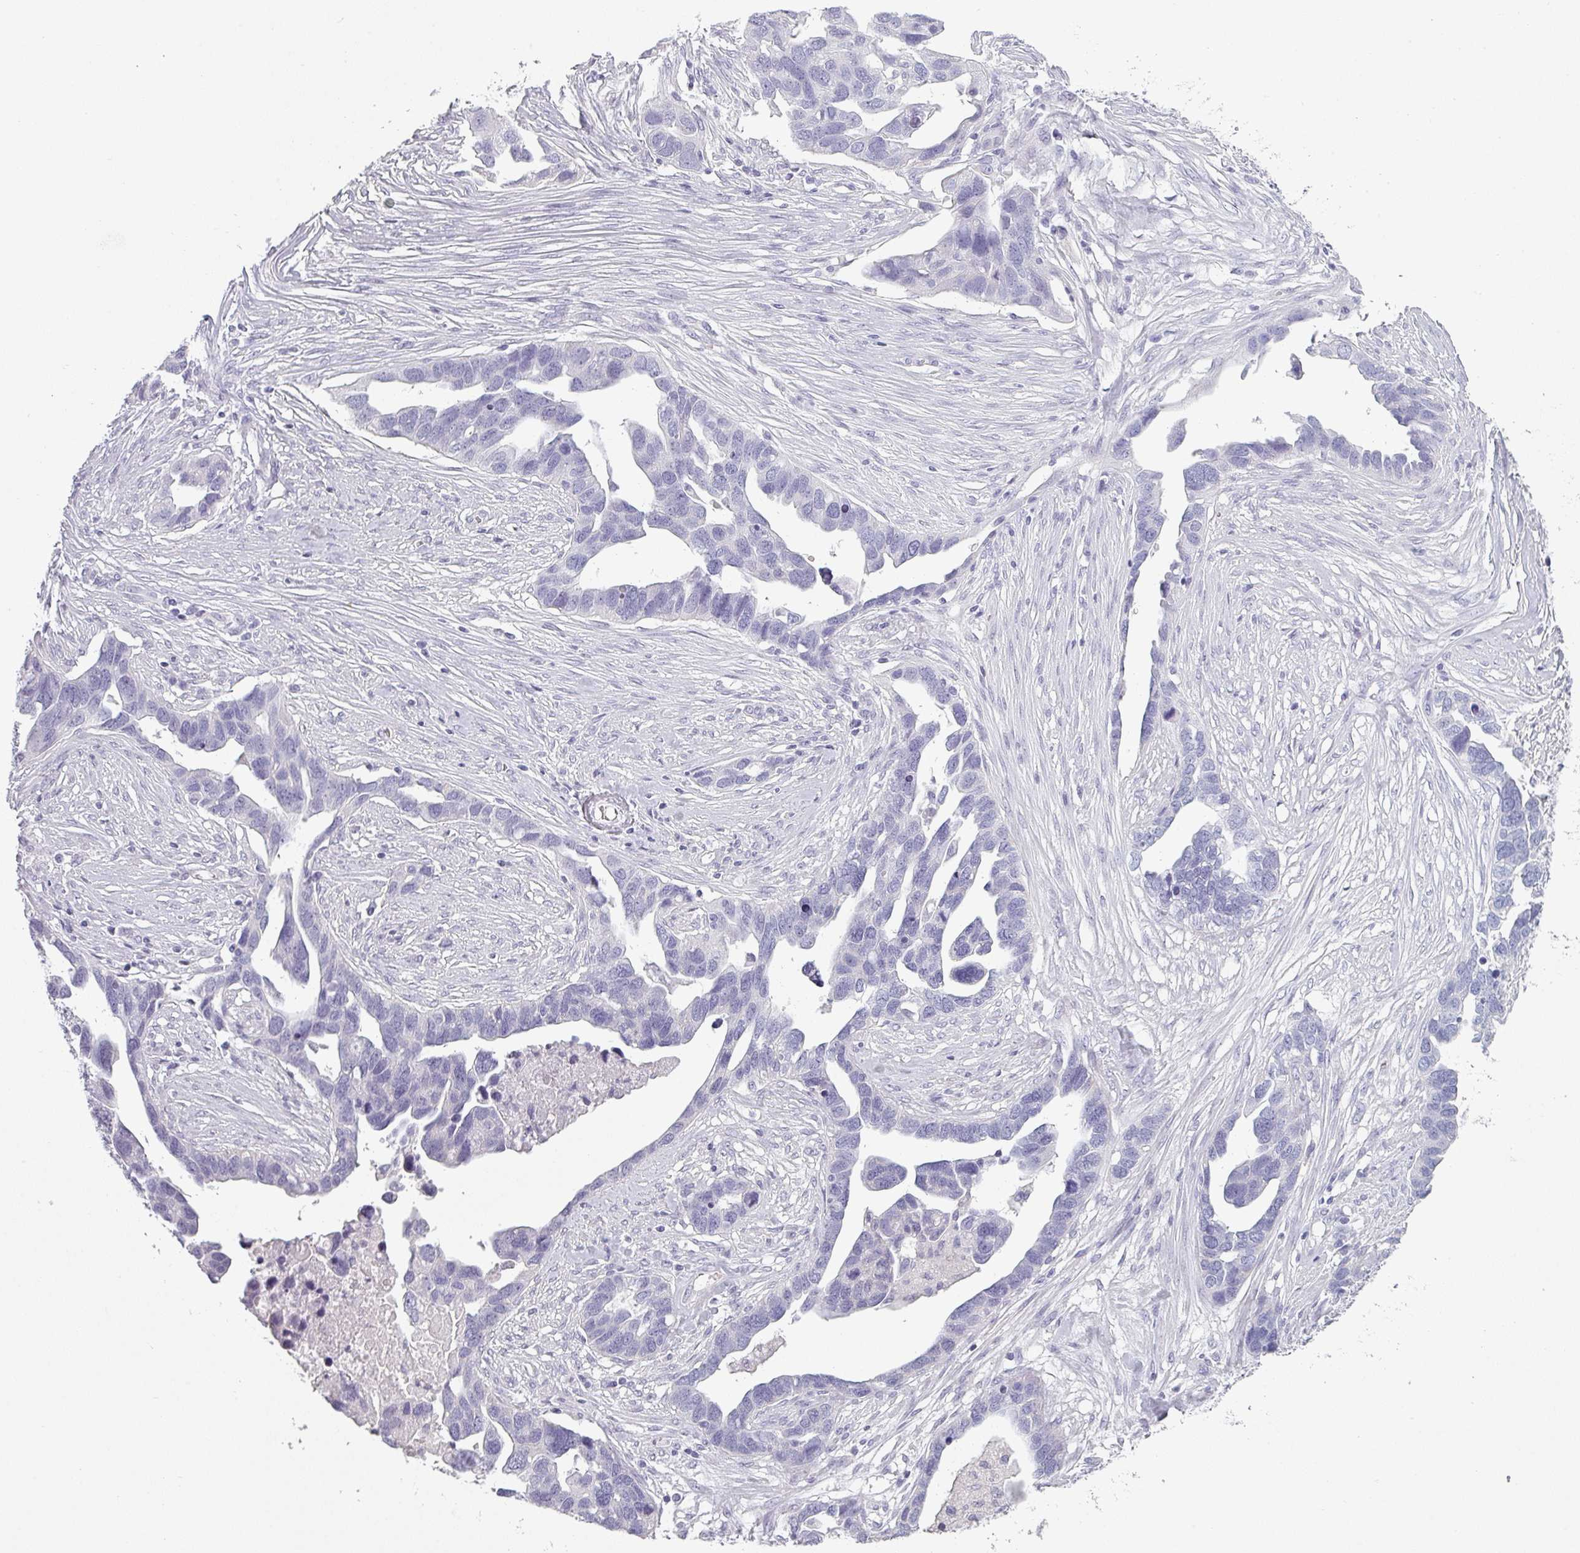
{"staining": {"intensity": "negative", "quantity": "none", "location": "none"}, "tissue": "ovarian cancer", "cell_type": "Tumor cells", "image_type": "cancer", "snomed": [{"axis": "morphology", "description": "Cystadenocarcinoma, serous, NOS"}, {"axis": "topography", "description": "Ovary"}], "caption": "The image exhibits no staining of tumor cells in ovarian cancer (serous cystadenocarcinoma). (DAB (3,3'-diaminobenzidine) immunohistochemistry (IHC), high magnification).", "gene": "SFTPA1", "patient": {"sex": "female", "age": 54}}